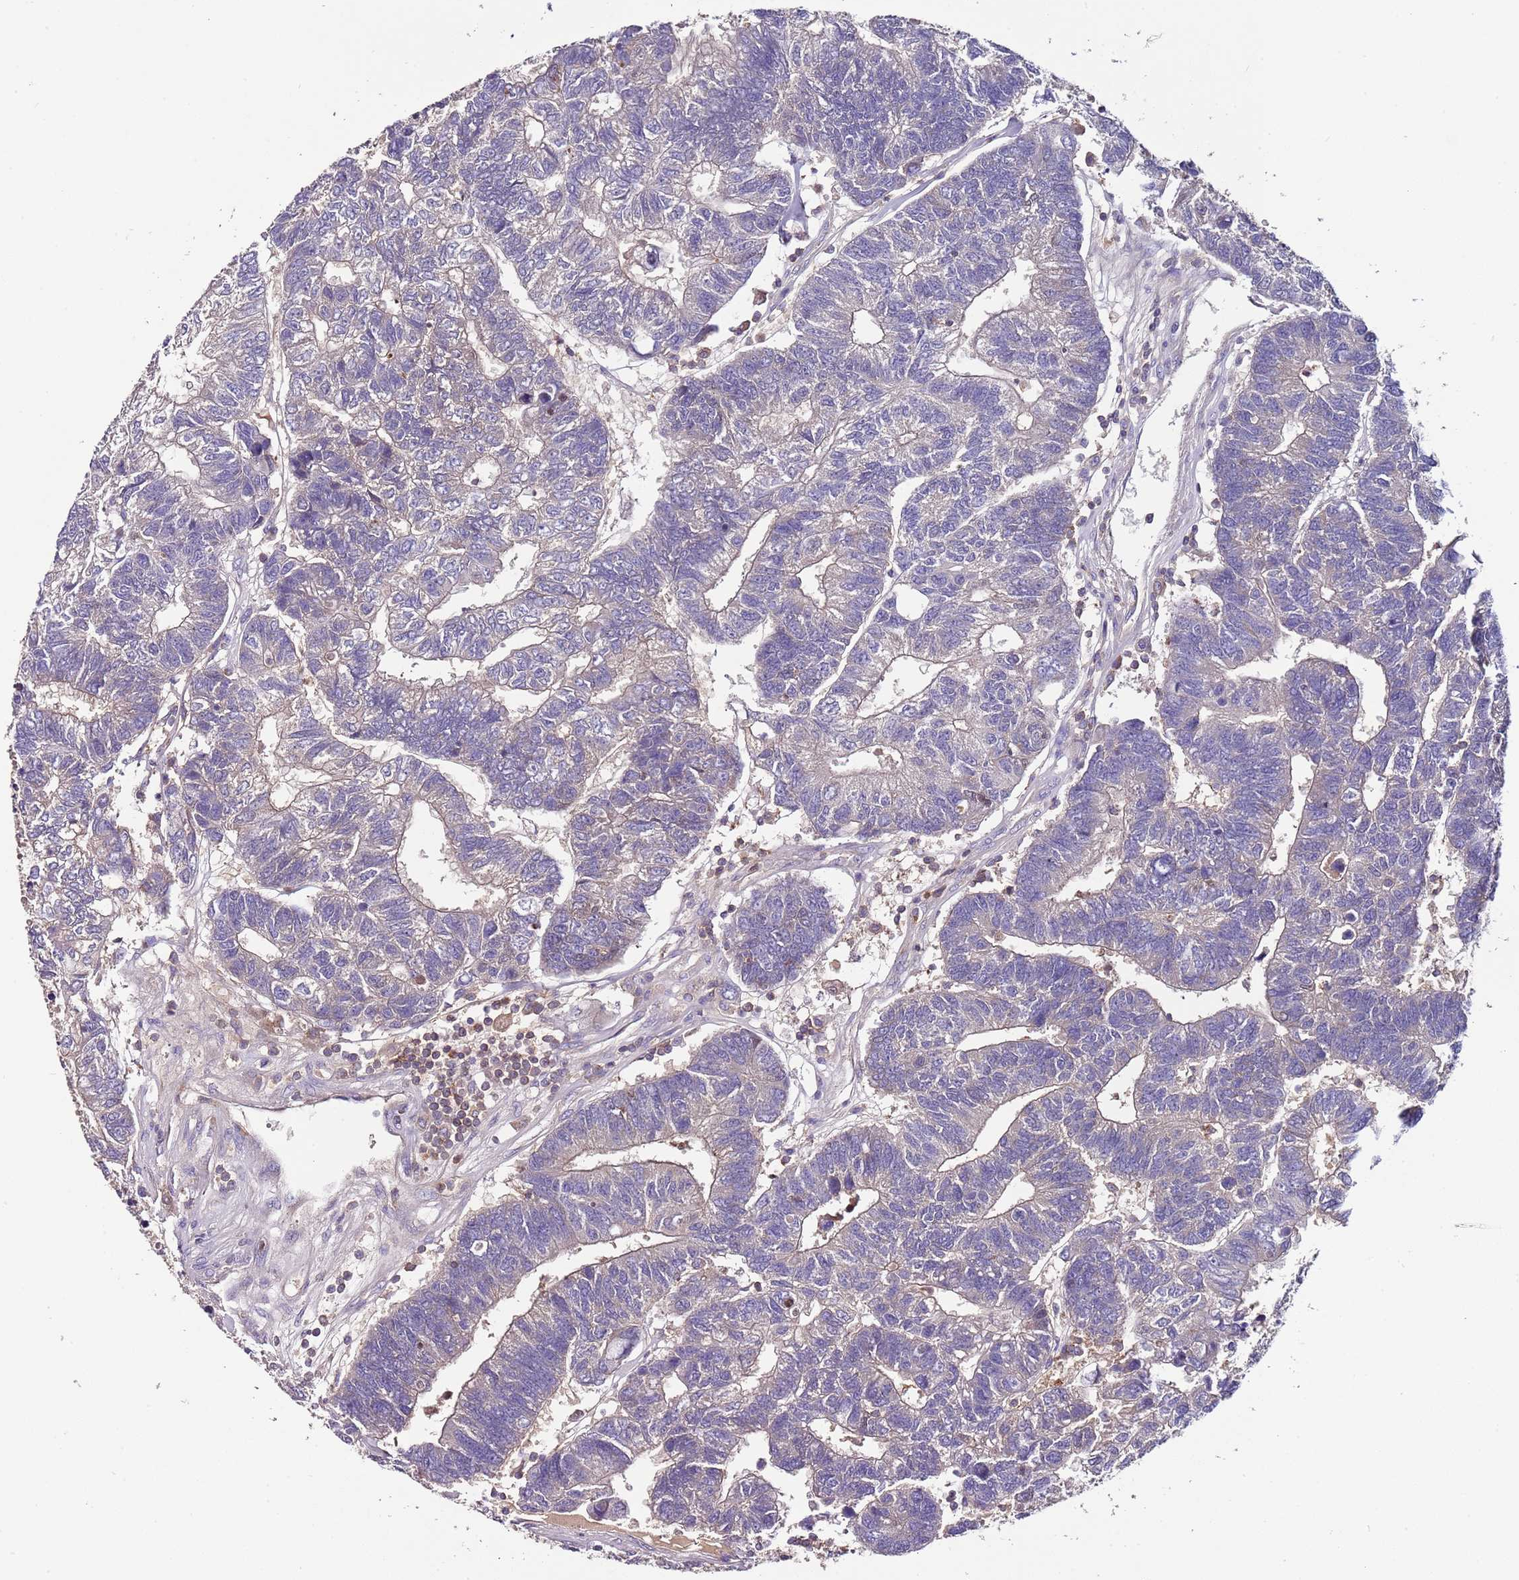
{"staining": {"intensity": "negative", "quantity": "none", "location": "none"}, "tissue": "colorectal cancer", "cell_type": "Tumor cells", "image_type": "cancer", "snomed": [{"axis": "morphology", "description": "Adenocarcinoma, NOS"}, {"axis": "topography", "description": "Colon"}], "caption": "Micrograph shows no protein expression in tumor cells of colorectal adenocarcinoma tissue.", "gene": "IGIP", "patient": {"sex": "female", "age": 48}}